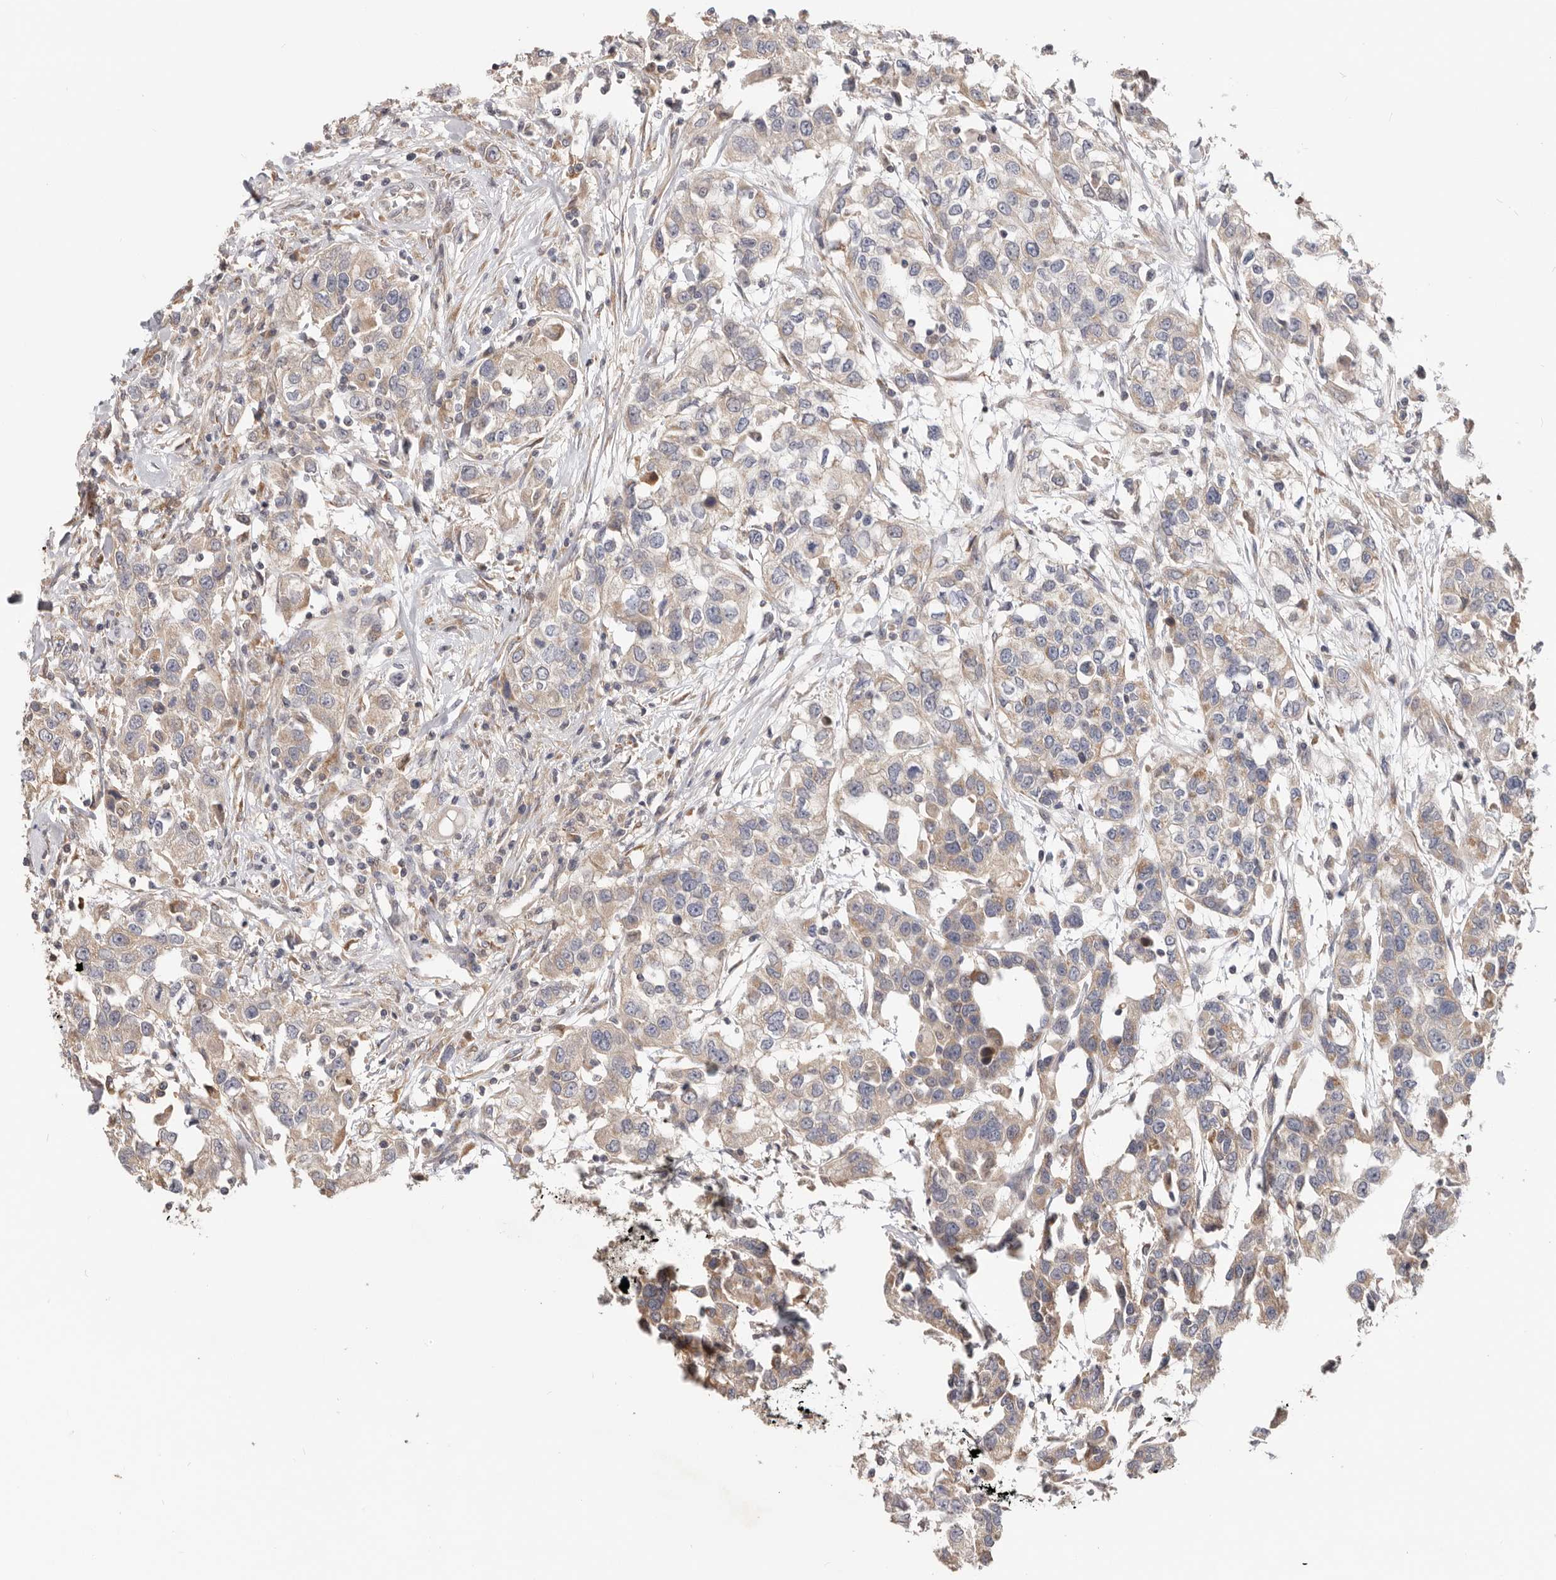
{"staining": {"intensity": "negative", "quantity": "none", "location": "none"}, "tissue": "urothelial cancer", "cell_type": "Tumor cells", "image_type": "cancer", "snomed": [{"axis": "morphology", "description": "Urothelial carcinoma, High grade"}, {"axis": "topography", "description": "Urinary bladder"}], "caption": "DAB immunohistochemical staining of urothelial cancer exhibits no significant expression in tumor cells. (DAB (3,3'-diaminobenzidine) immunohistochemistry (IHC) with hematoxylin counter stain).", "gene": "LRP6", "patient": {"sex": "female", "age": 80}}